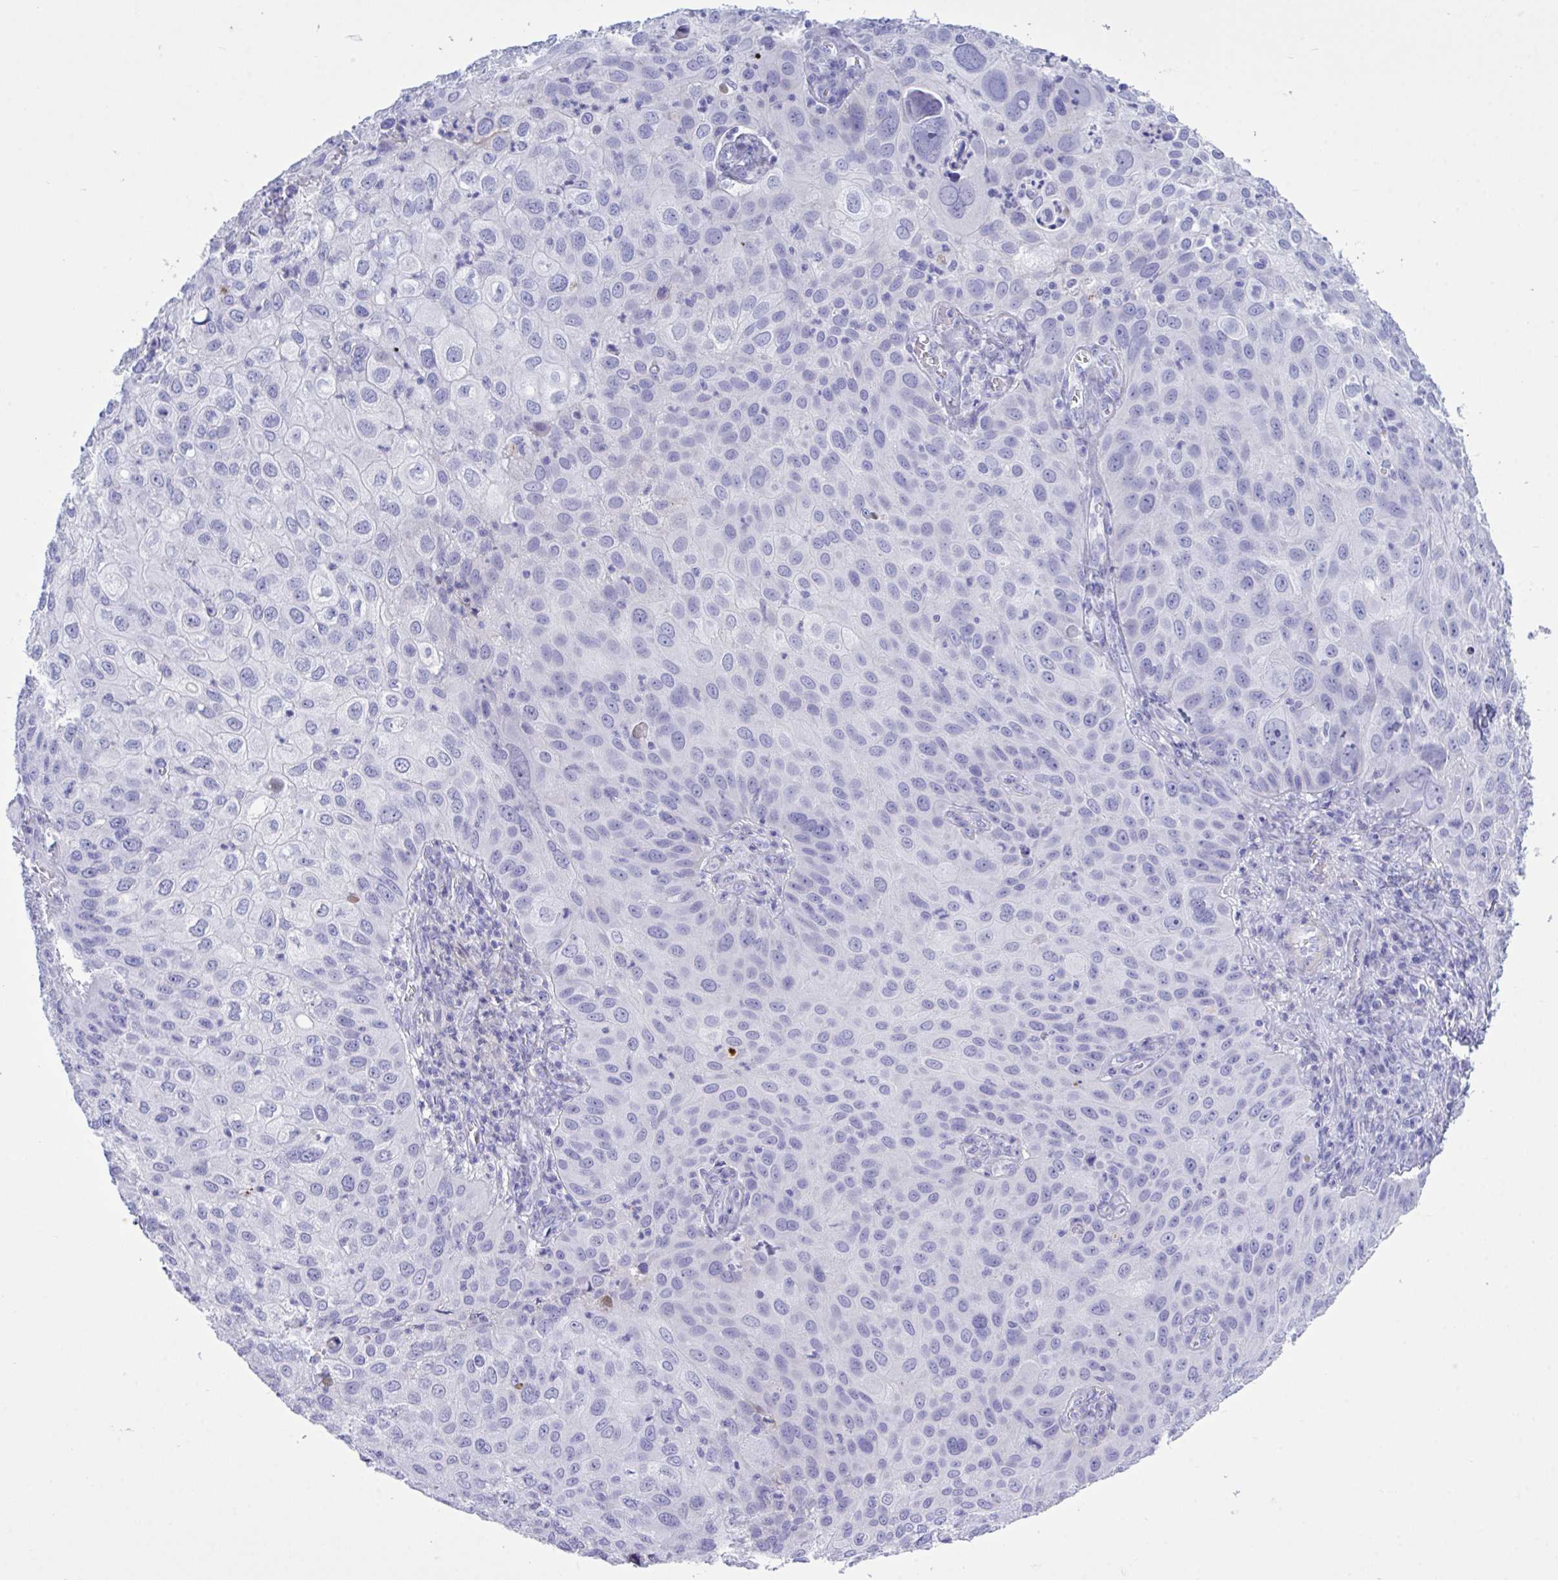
{"staining": {"intensity": "negative", "quantity": "none", "location": "none"}, "tissue": "skin cancer", "cell_type": "Tumor cells", "image_type": "cancer", "snomed": [{"axis": "morphology", "description": "Squamous cell carcinoma, NOS"}, {"axis": "topography", "description": "Skin"}], "caption": "Histopathology image shows no significant protein expression in tumor cells of skin cancer (squamous cell carcinoma). (DAB IHC with hematoxylin counter stain).", "gene": "BEX5", "patient": {"sex": "male", "age": 87}}